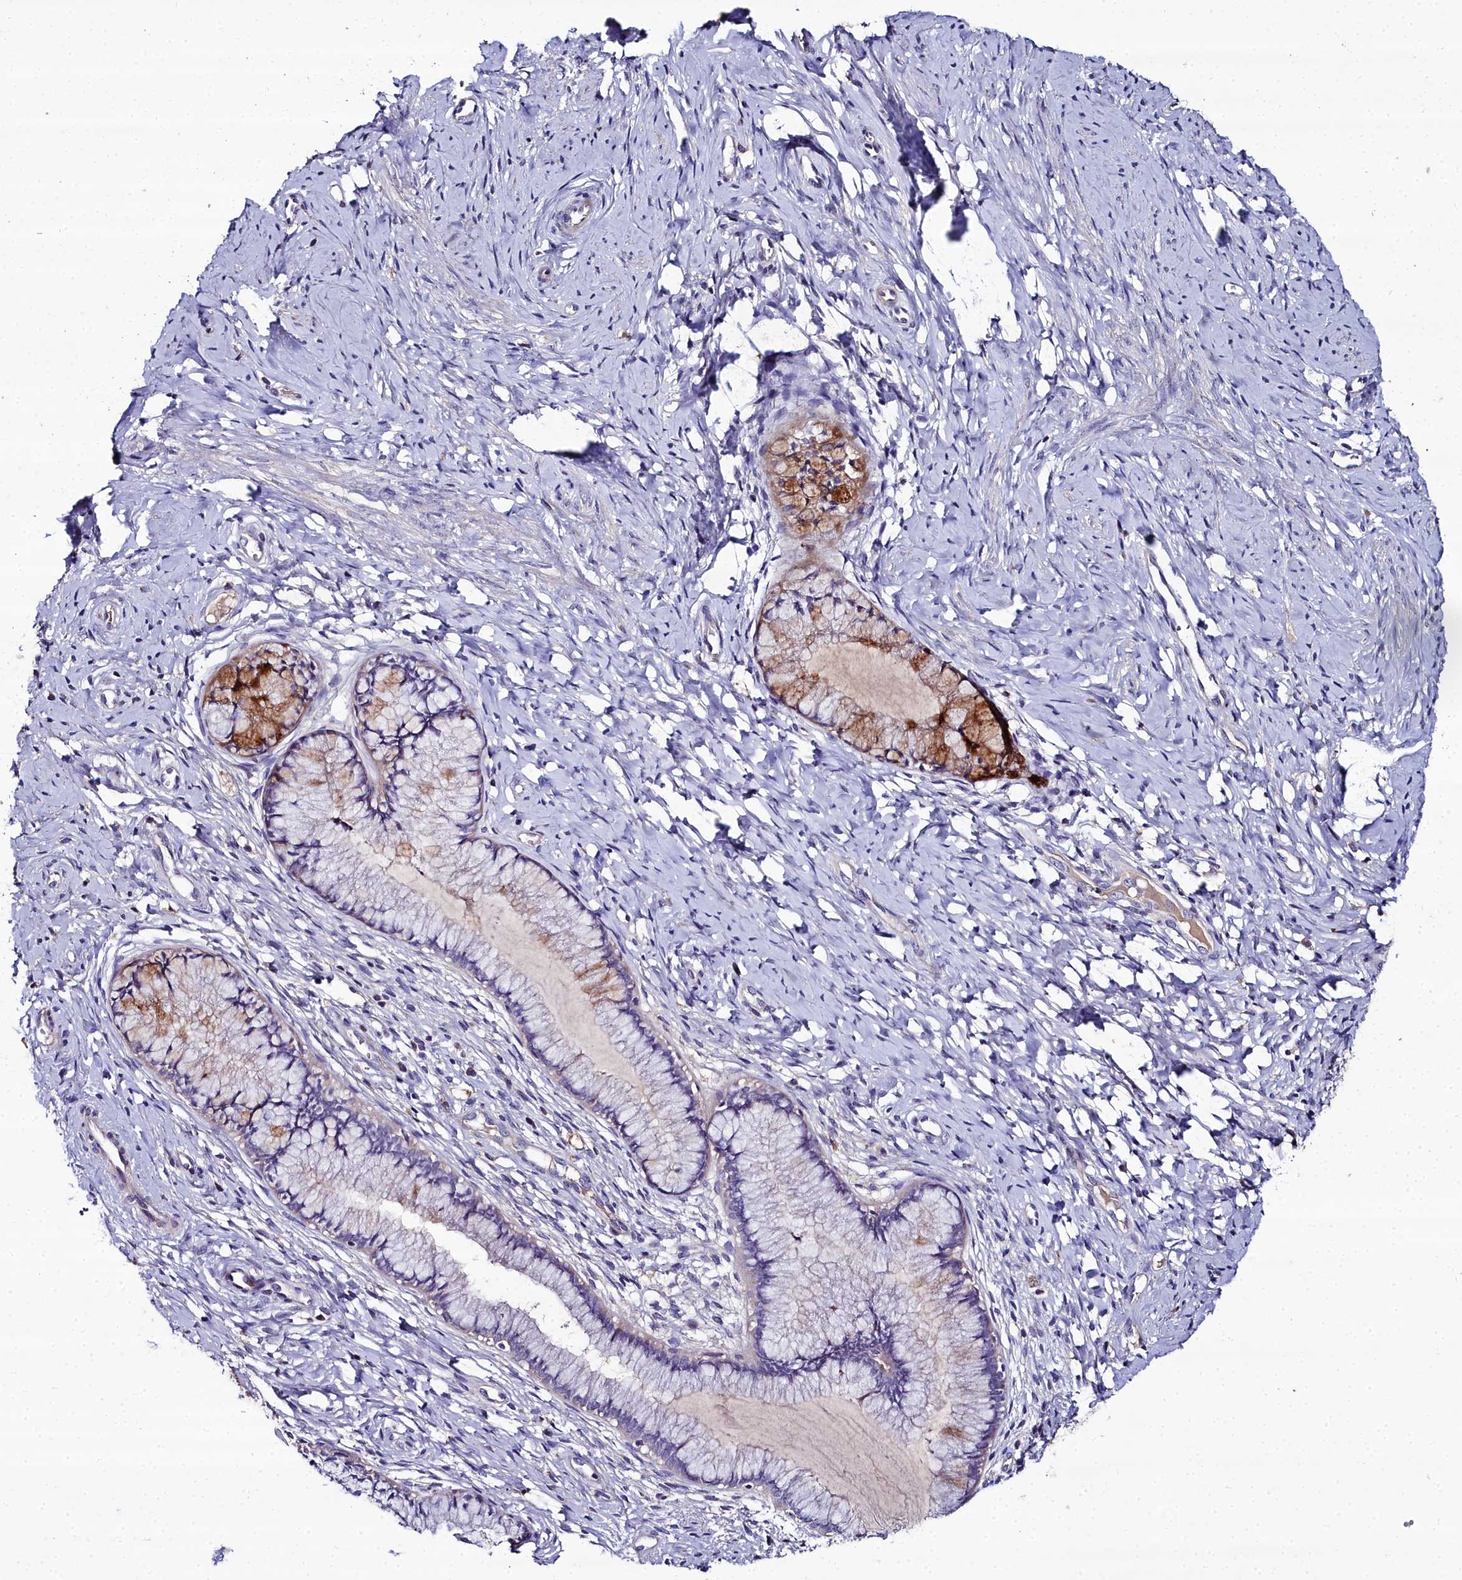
{"staining": {"intensity": "negative", "quantity": "none", "location": "none"}, "tissue": "cervix", "cell_type": "Glandular cells", "image_type": "normal", "snomed": [{"axis": "morphology", "description": "Normal tissue, NOS"}, {"axis": "topography", "description": "Cervix"}], "caption": "Glandular cells show no significant protein positivity in unremarkable cervix. Nuclei are stained in blue.", "gene": "NT5M", "patient": {"sex": "female", "age": 42}}